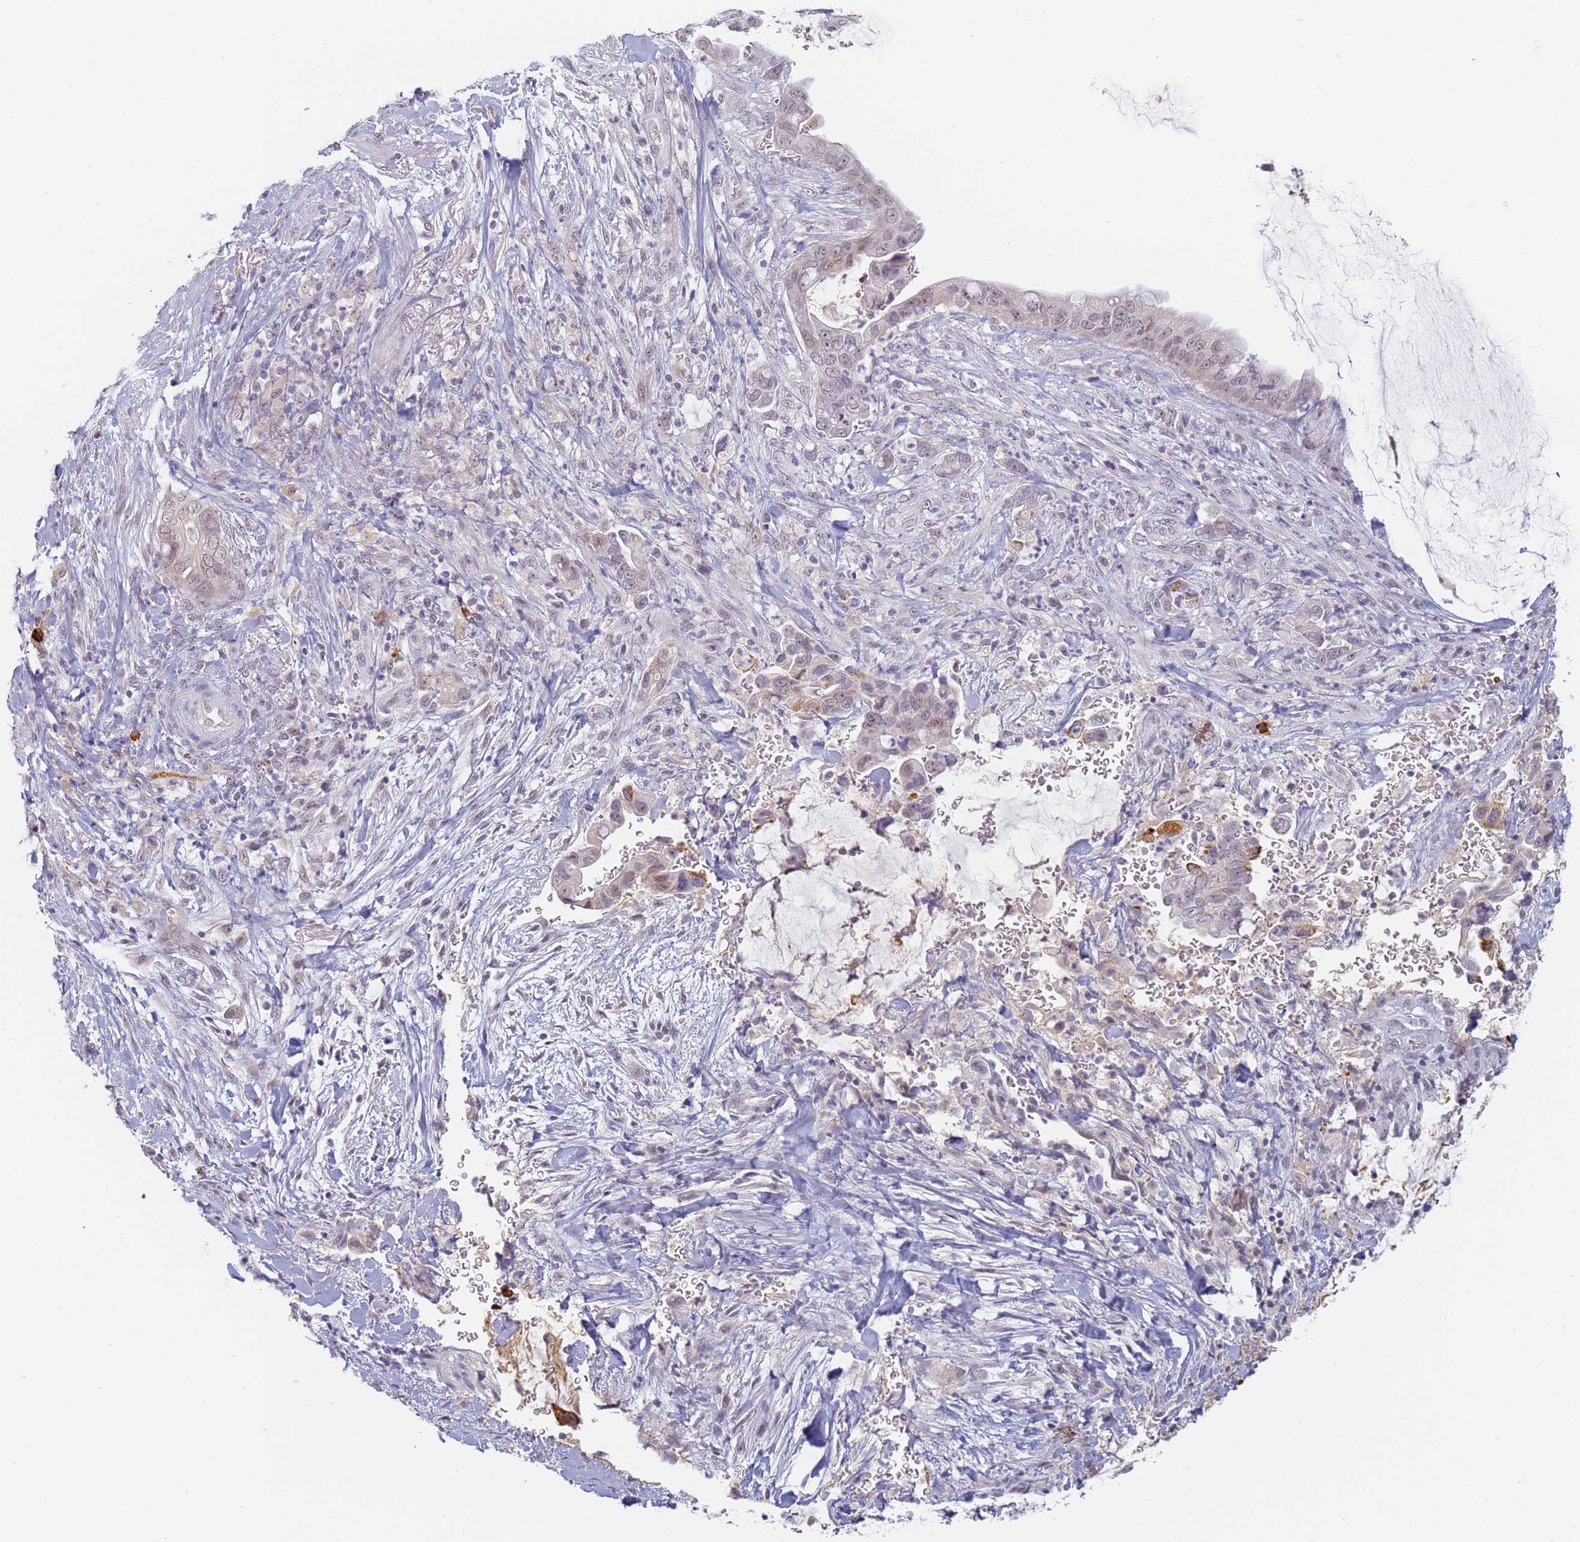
{"staining": {"intensity": "weak", "quantity": "25%-75%", "location": "nuclear"}, "tissue": "pancreatic cancer", "cell_type": "Tumor cells", "image_type": "cancer", "snomed": [{"axis": "morphology", "description": "Adenocarcinoma, NOS"}, {"axis": "topography", "description": "Pancreas"}], "caption": "Pancreatic adenocarcinoma stained with DAB immunohistochemistry exhibits low levels of weak nuclear positivity in about 25%-75% of tumor cells.", "gene": "SLC38A9", "patient": {"sex": "male", "age": 75}}